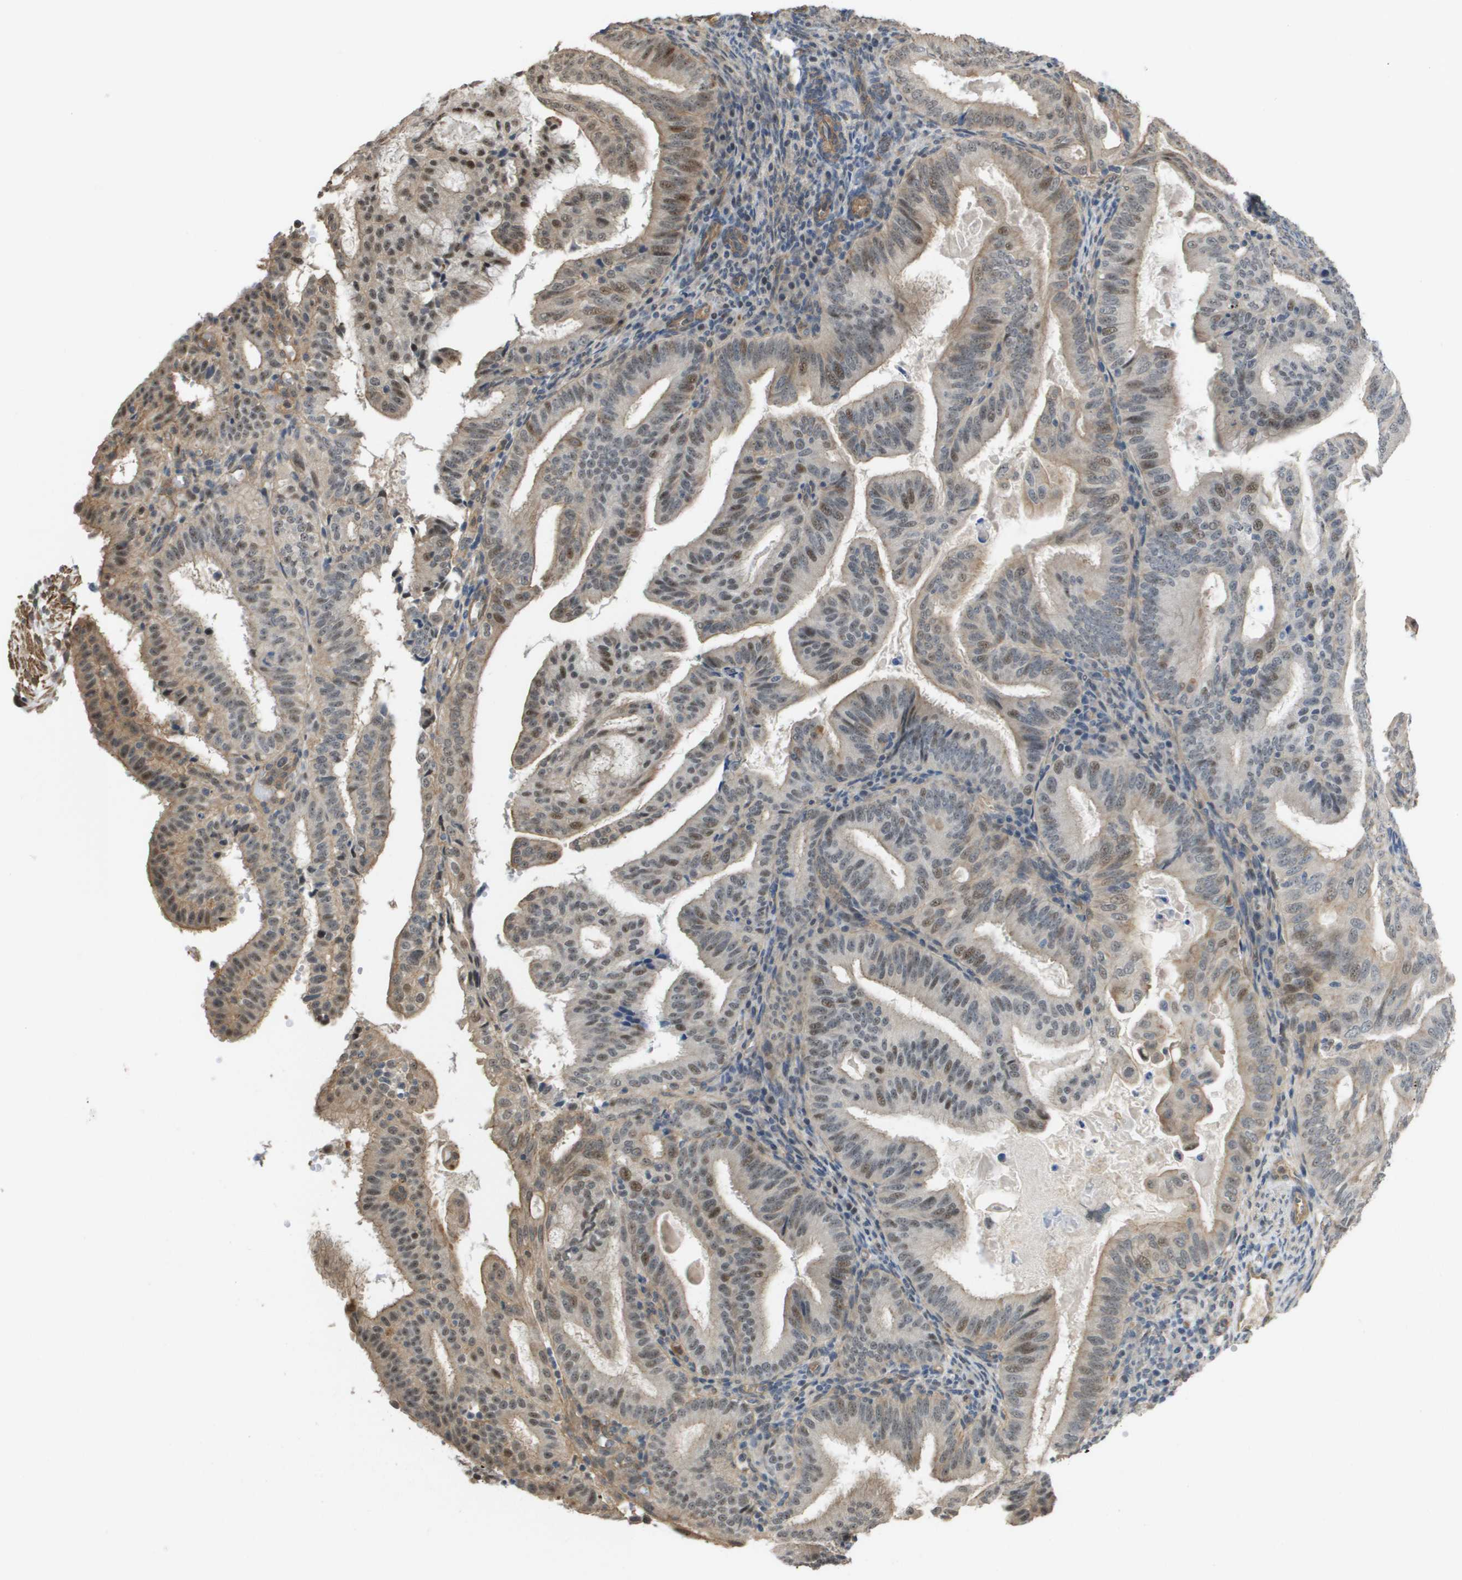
{"staining": {"intensity": "weak", "quantity": "25%-75%", "location": "cytoplasmic/membranous,nuclear"}, "tissue": "endometrial cancer", "cell_type": "Tumor cells", "image_type": "cancer", "snomed": [{"axis": "morphology", "description": "Adenocarcinoma, NOS"}, {"axis": "topography", "description": "Endometrium"}], "caption": "A brown stain highlights weak cytoplasmic/membranous and nuclear expression of a protein in human adenocarcinoma (endometrial) tumor cells.", "gene": "RNF112", "patient": {"sex": "female", "age": 58}}